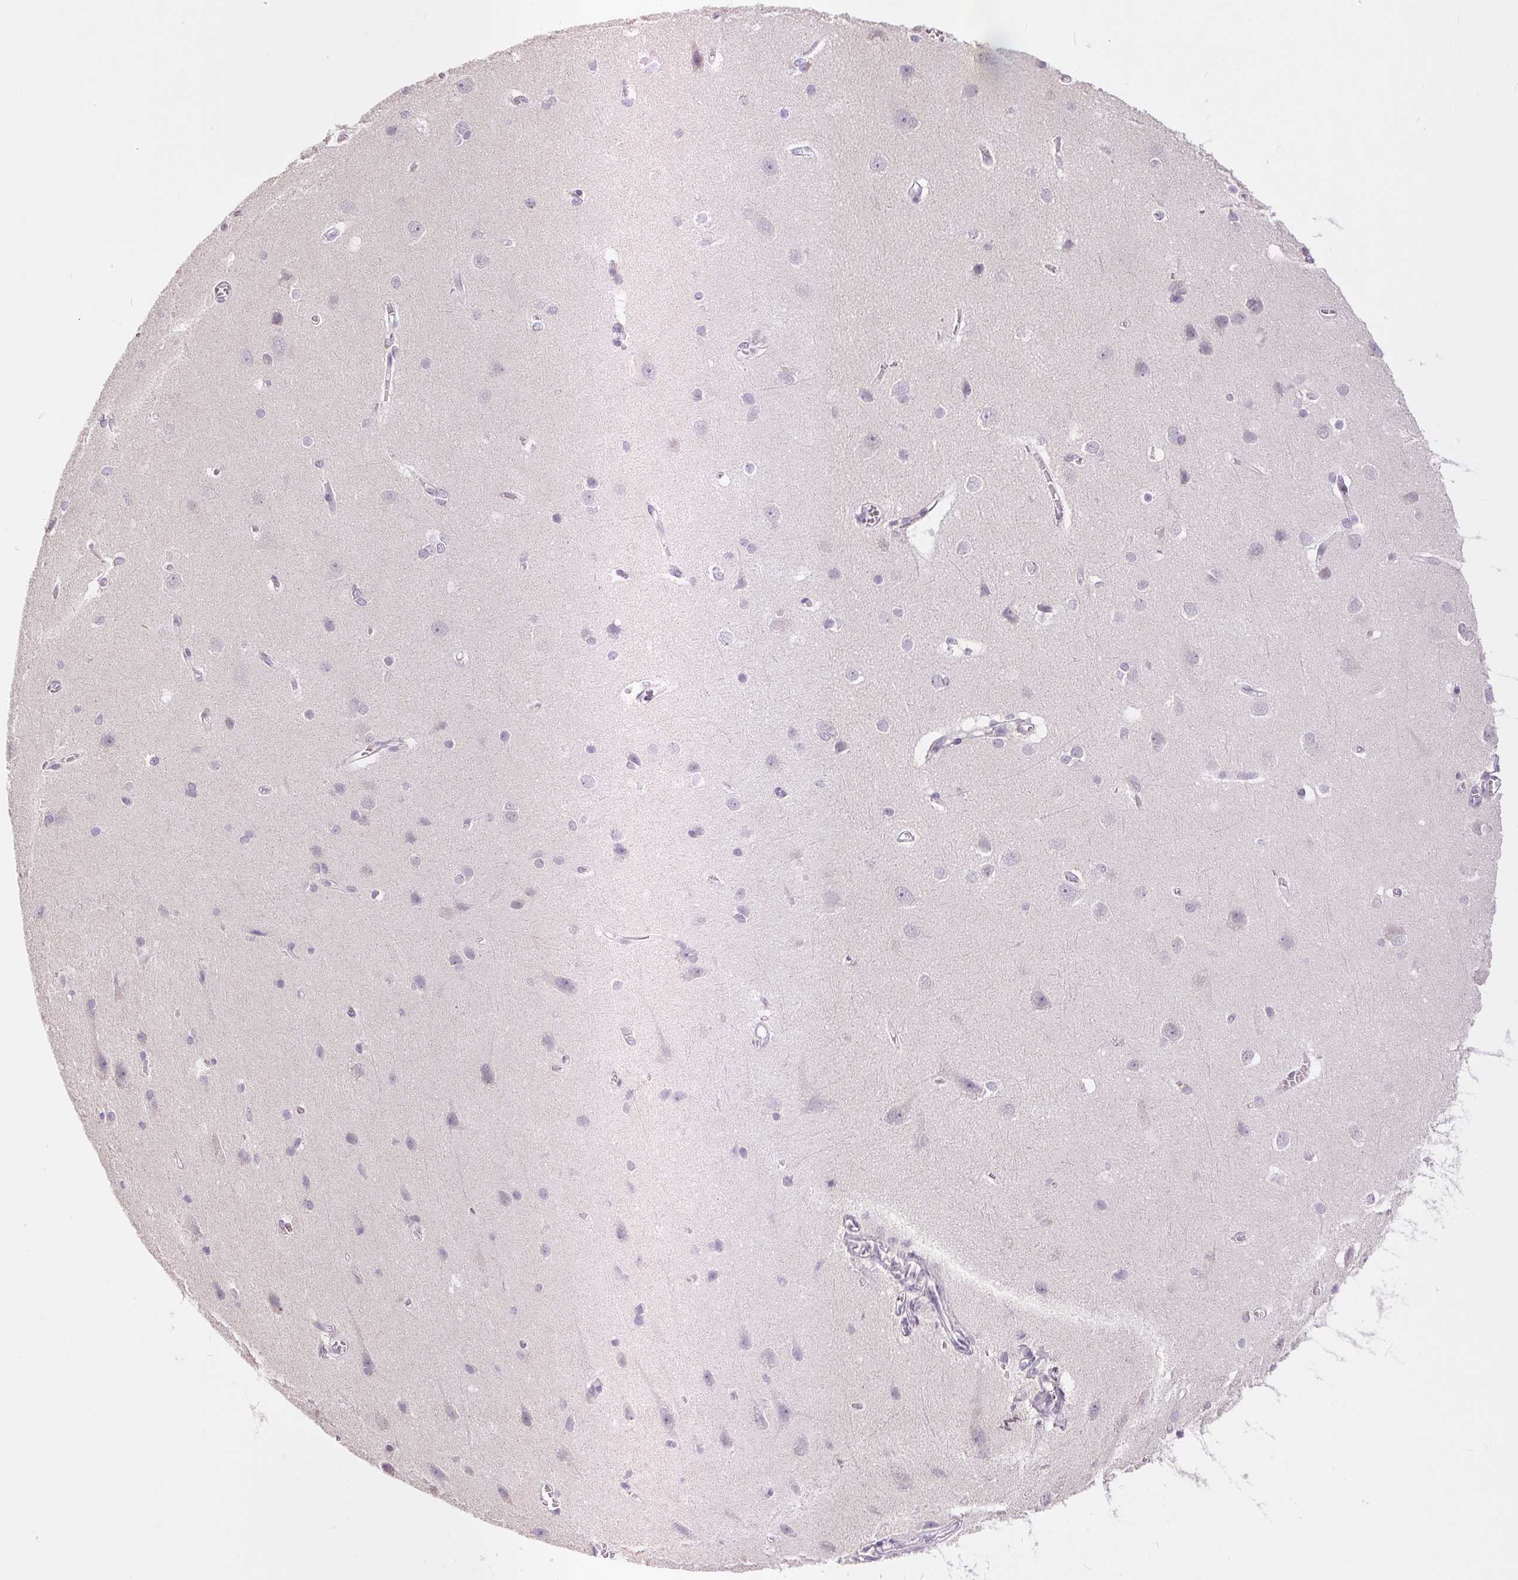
{"staining": {"intensity": "negative", "quantity": "none", "location": "none"}, "tissue": "cerebral cortex", "cell_type": "Endothelial cells", "image_type": "normal", "snomed": [{"axis": "morphology", "description": "Normal tissue, NOS"}, {"axis": "topography", "description": "Cerebral cortex"}], "caption": "Immunohistochemistry (IHC) of benign human cerebral cortex demonstrates no positivity in endothelial cells.", "gene": "POU2F2", "patient": {"sex": "male", "age": 37}}